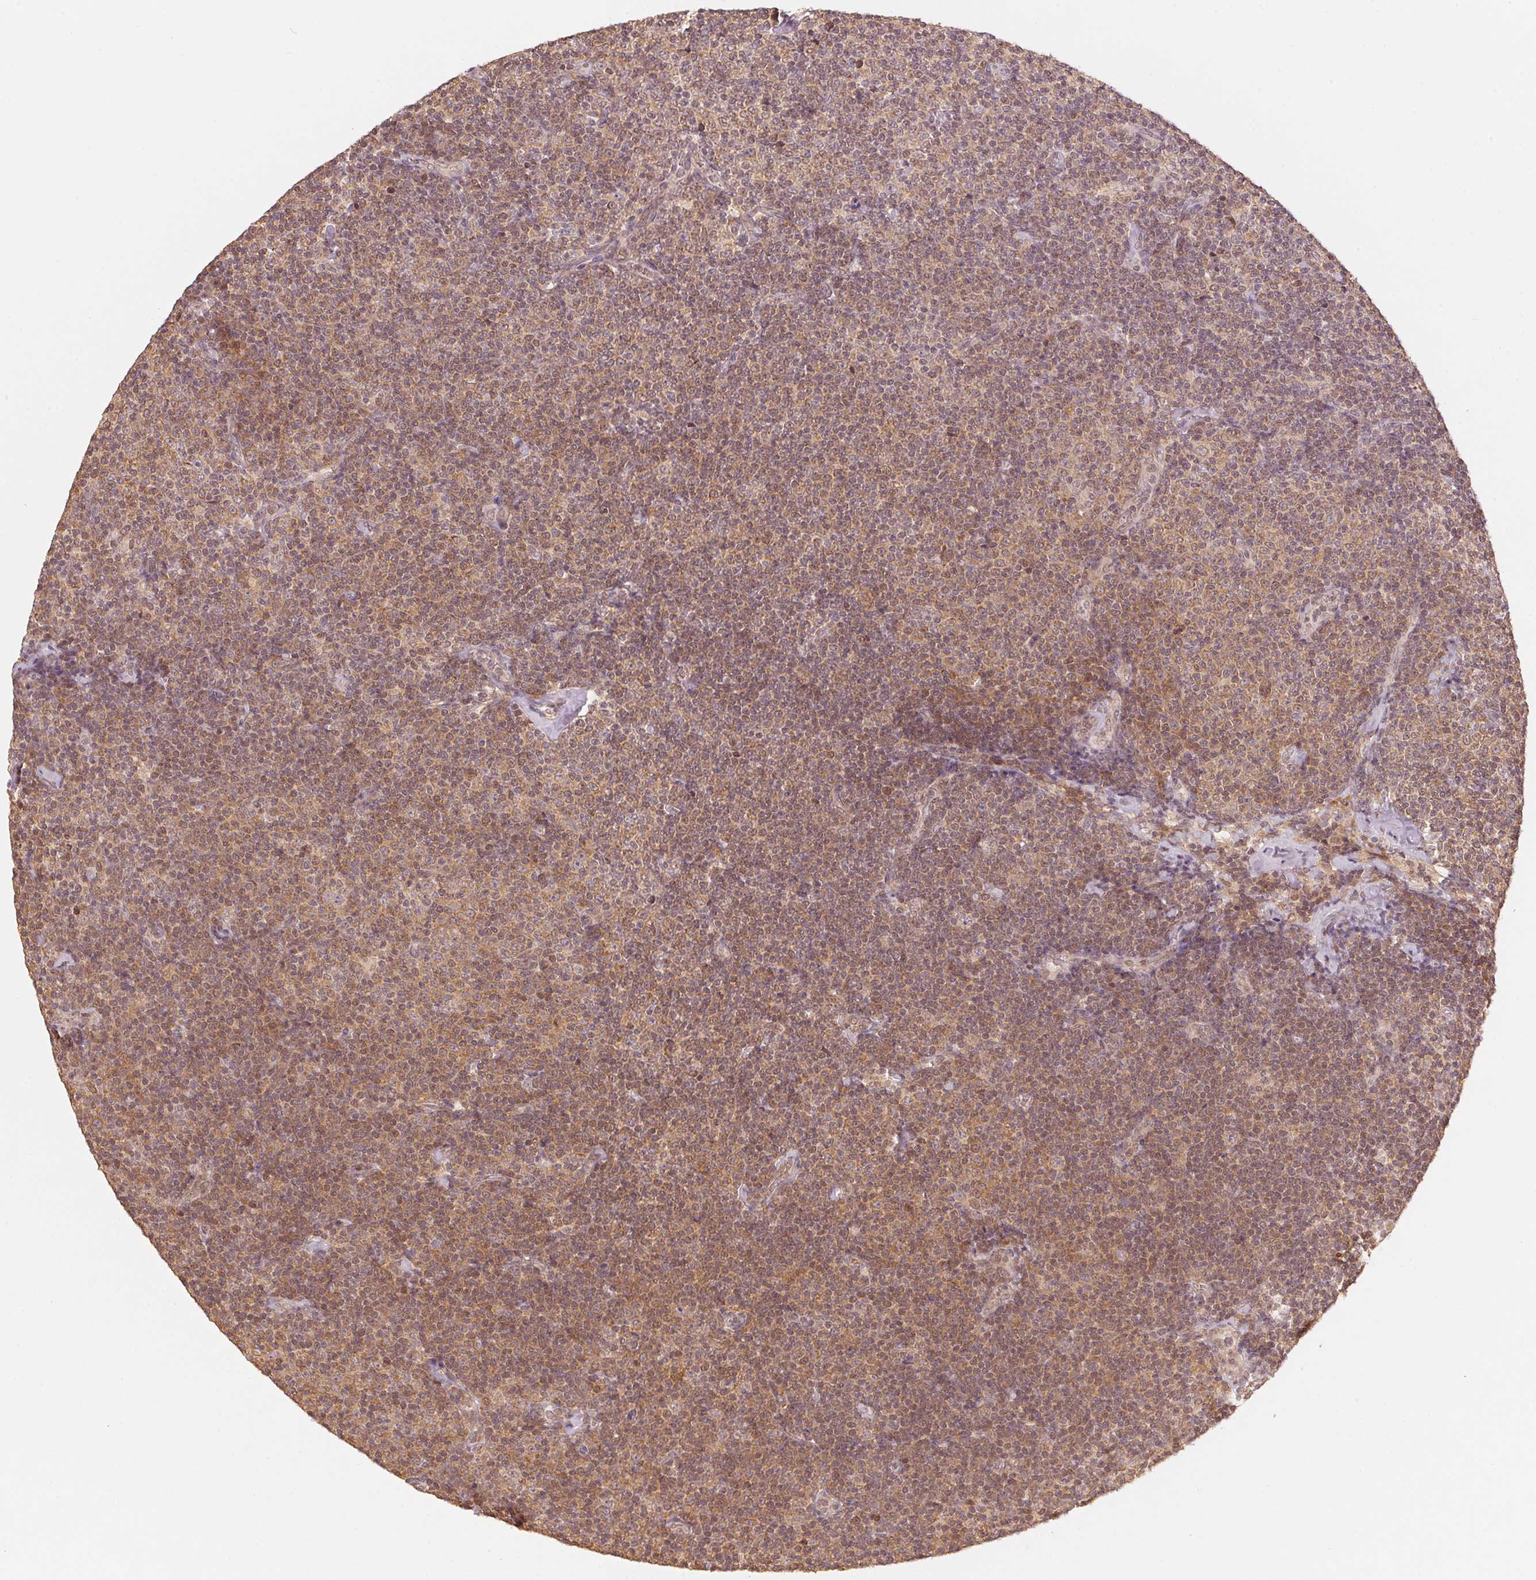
{"staining": {"intensity": "weak", "quantity": ">75%", "location": "cytoplasmic/membranous,nuclear"}, "tissue": "lymphoma", "cell_type": "Tumor cells", "image_type": "cancer", "snomed": [{"axis": "morphology", "description": "Malignant lymphoma, non-Hodgkin's type, Low grade"}, {"axis": "topography", "description": "Lymph node"}], "caption": "About >75% of tumor cells in human low-grade malignant lymphoma, non-Hodgkin's type reveal weak cytoplasmic/membranous and nuclear protein positivity as visualized by brown immunohistochemical staining.", "gene": "C2orf73", "patient": {"sex": "male", "age": 81}}